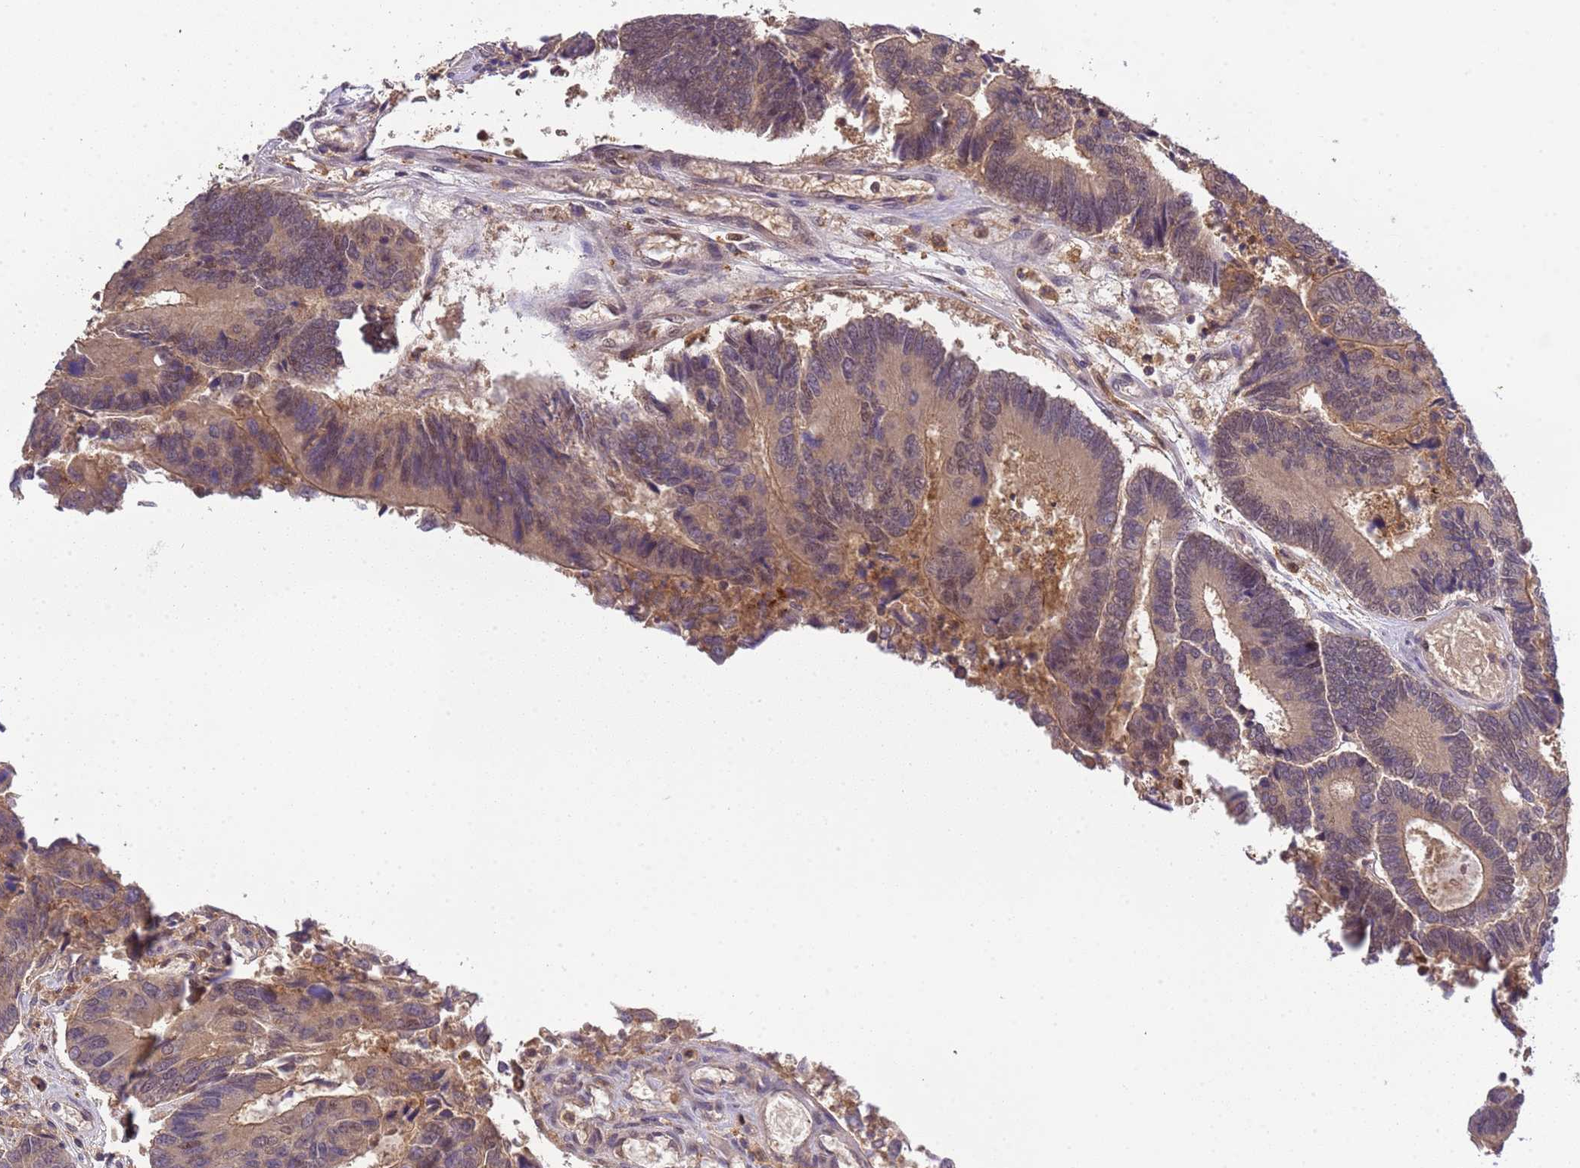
{"staining": {"intensity": "weak", "quantity": ">75%", "location": "cytoplasmic/membranous"}, "tissue": "colorectal cancer", "cell_type": "Tumor cells", "image_type": "cancer", "snomed": [{"axis": "morphology", "description": "Adenocarcinoma, NOS"}, {"axis": "topography", "description": "Colon"}], "caption": "Adenocarcinoma (colorectal) stained with immunohistochemistry (IHC) exhibits weak cytoplasmic/membranous positivity in about >75% of tumor cells. Nuclei are stained in blue.", "gene": "CD53", "patient": {"sex": "female", "age": 67}}